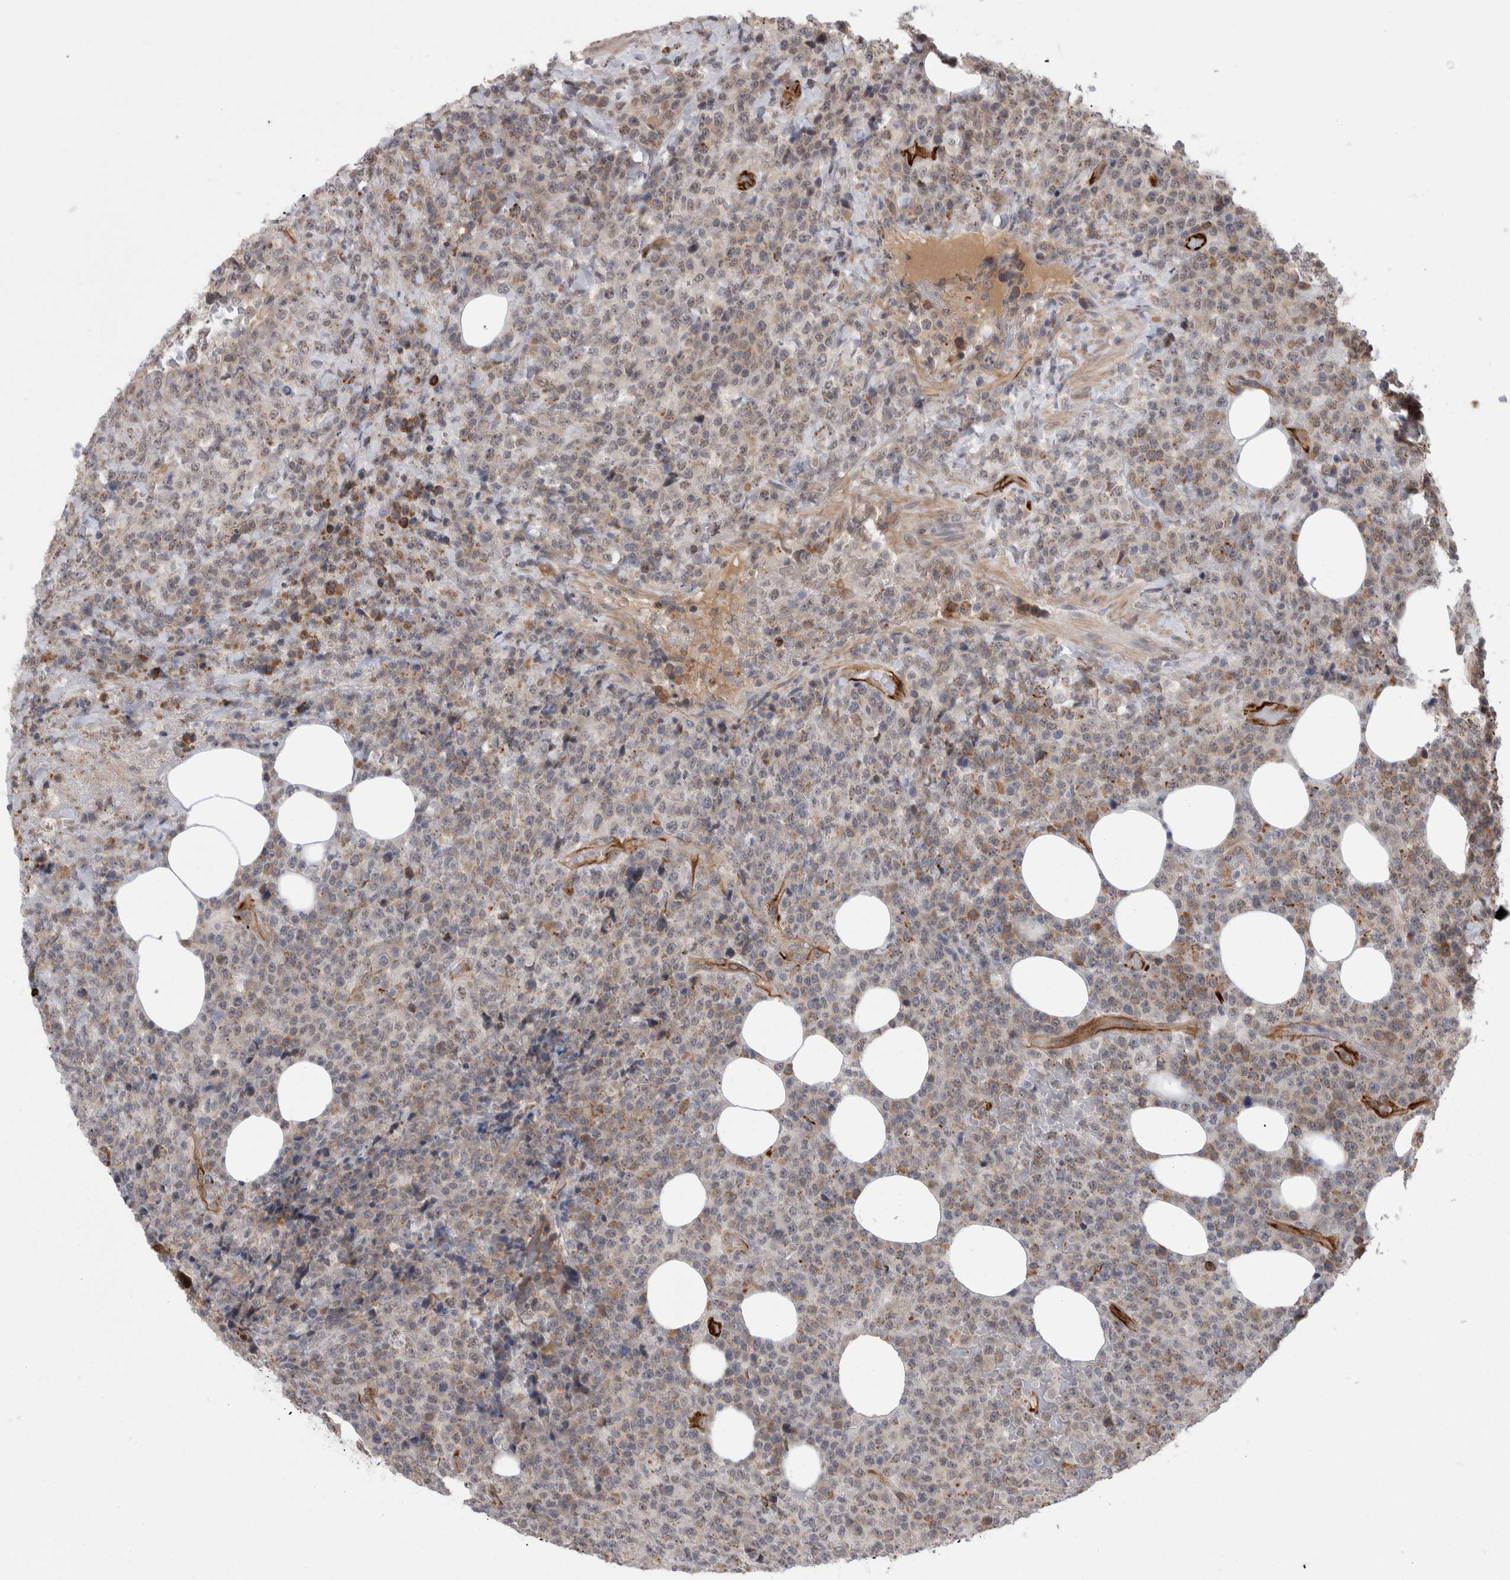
{"staining": {"intensity": "weak", "quantity": "25%-75%", "location": "cytoplasmic/membranous"}, "tissue": "lymphoma", "cell_type": "Tumor cells", "image_type": "cancer", "snomed": [{"axis": "morphology", "description": "Malignant lymphoma, non-Hodgkin's type, High grade"}, {"axis": "topography", "description": "Lymph node"}], "caption": "A brown stain highlights weak cytoplasmic/membranous expression of a protein in human lymphoma tumor cells. (DAB (3,3'-diaminobenzidine) = brown stain, brightfield microscopy at high magnification).", "gene": "FAM83H", "patient": {"sex": "male", "age": 13}}